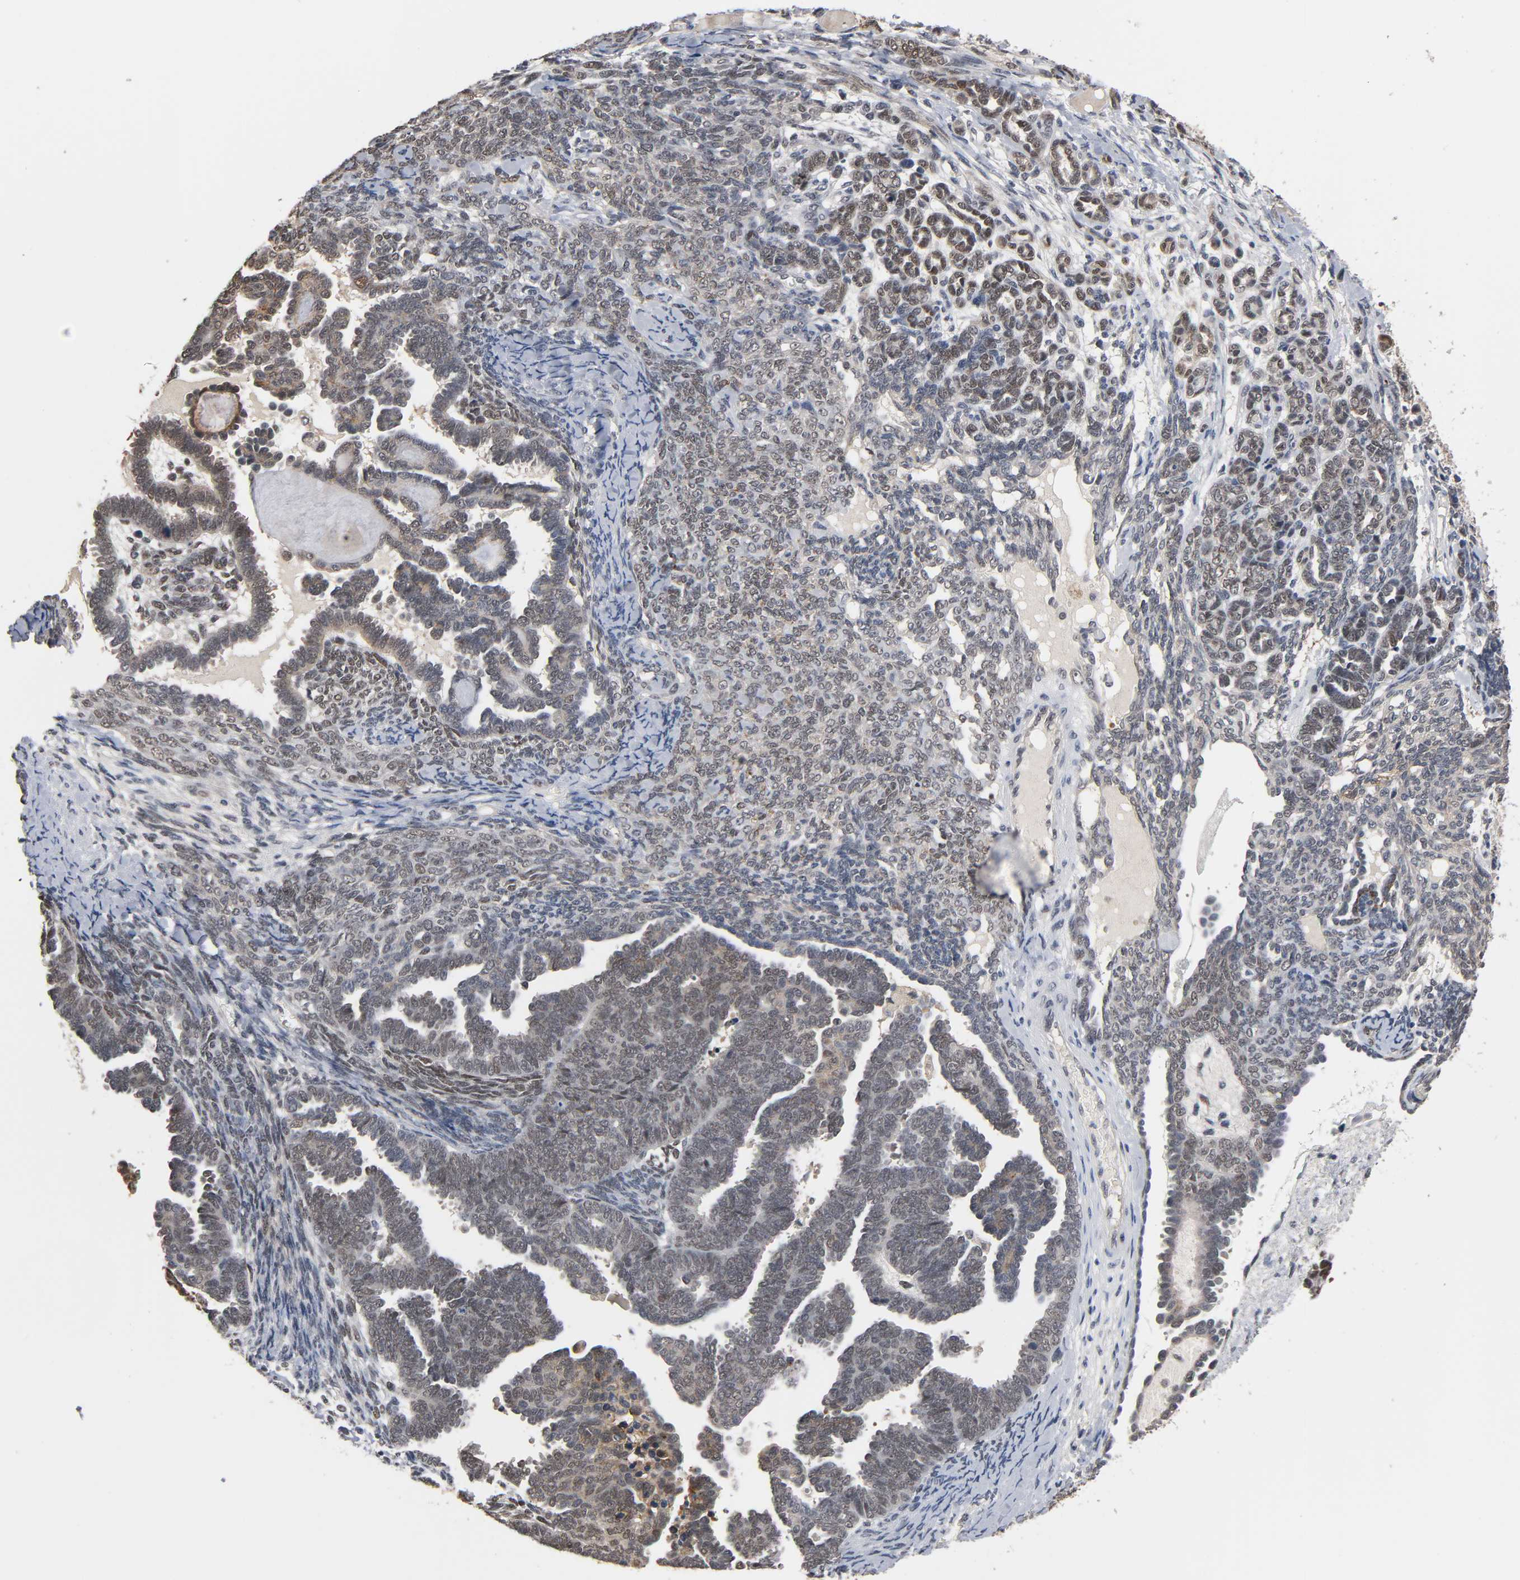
{"staining": {"intensity": "weak", "quantity": "25%-75%", "location": "cytoplasmic/membranous,nuclear"}, "tissue": "endometrial cancer", "cell_type": "Tumor cells", "image_type": "cancer", "snomed": [{"axis": "morphology", "description": "Neoplasm, malignant, NOS"}, {"axis": "topography", "description": "Endometrium"}], "caption": "High-magnification brightfield microscopy of neoplasm (malignant) (endometrial) stained with DAB (brown) and counterstained with hematoxylin (blue). tumor cells exhibit weak cytoplasmic/membranous and nuclear positivity is present in approximately25%-75% of cells.", "gene": "HTR1E", "patient": {"sex": "female", "age": 74}}